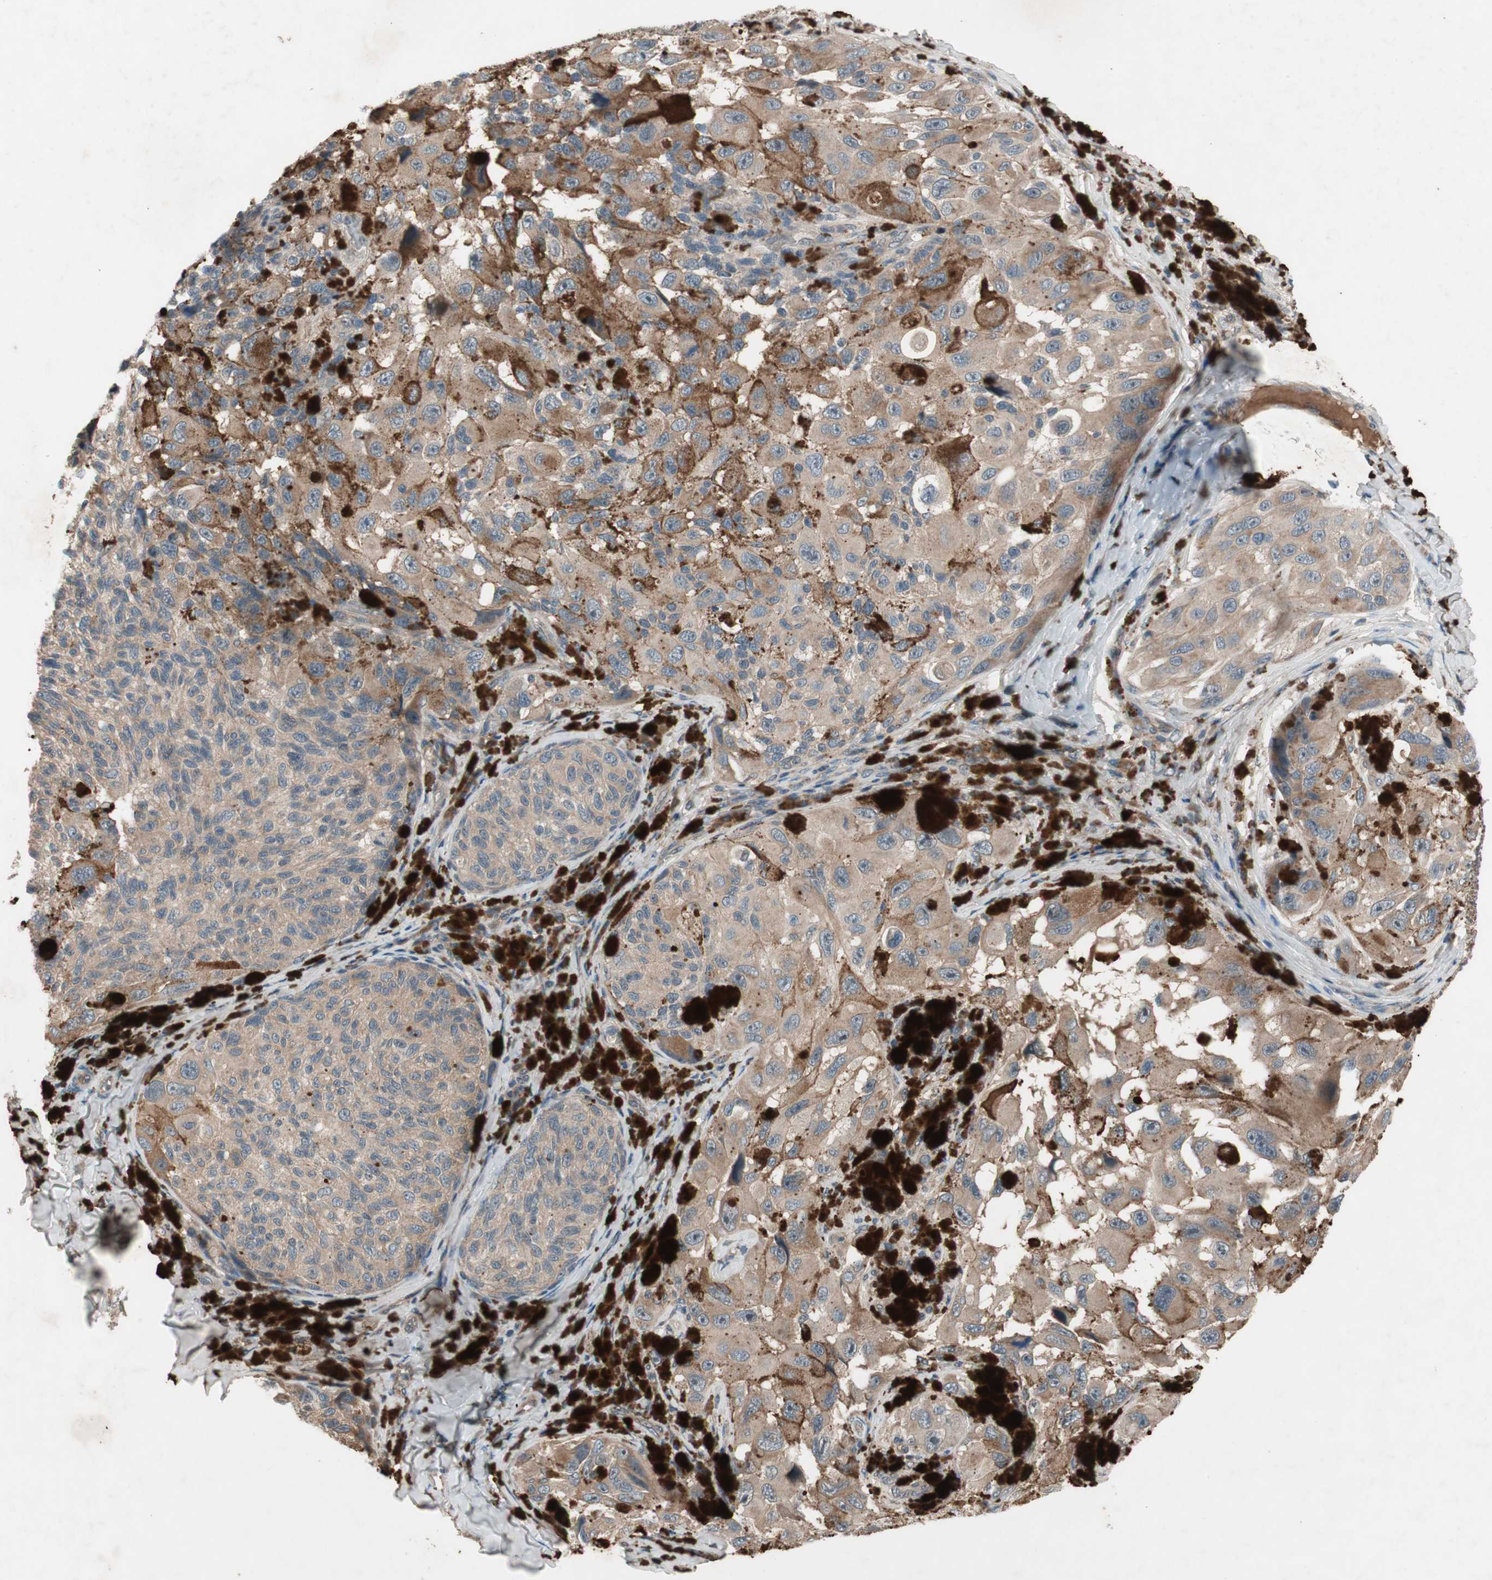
{"staining": {"intensity": "moderate", "quantity": ">75%", "location": "cytoplasmic/membranous"}, "tissue": "melanoma", "cell_type": "Tumor cells", "image_type": "cancer", "snomed": [{"axis": "morphology", "description": "Malignant melanoma, NOS"}, {"axis": "topography", "description": "Skin"}], "caption": "Brown immunohistochemical staining in malignant melanoma shows moderate cytoplasmic/membranous staining in approximately >75% of tumor cells.", "gene": "NSF", "patient": {"sex": "female", "age": 73}}